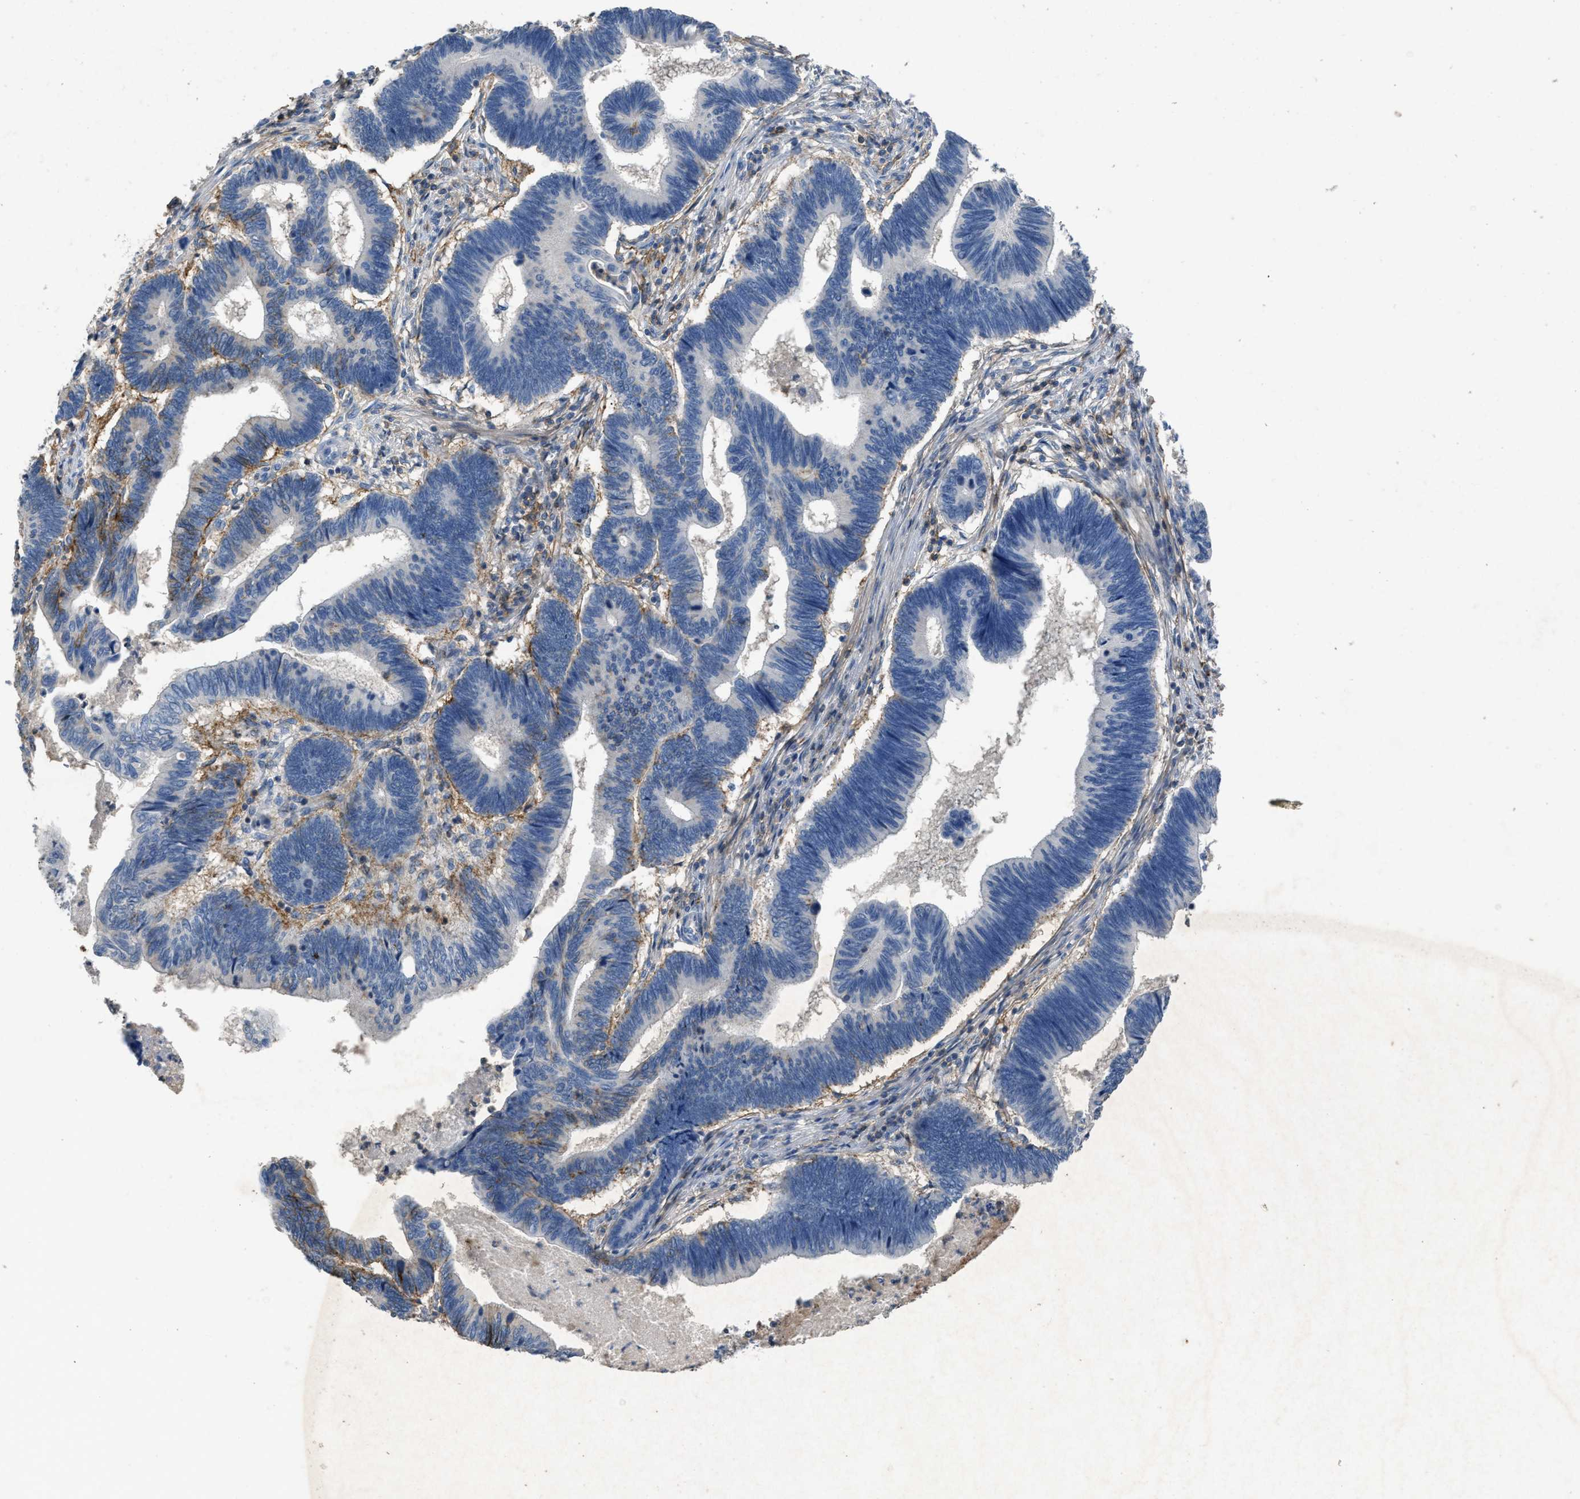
{"staining": {"intensity": "negative", "quantity": "none", "location": "none"}, "tissue": "pancreatic cancer", "cell_type": "Tumor cells", "image_type": "cancer", "snomed": [{"axis": "morphology", "description": "Adenocarcinoma, NOS"}, {"axis": "topography", "description": "Pancreas"}], "caption": "High magnification brightfield microscopy of pancreatic adenocarcinoma stained with DAB (3,3'-diaminobenzidine) (brown) and counterstained with hematoxylin (blue): tumor cells show no significant expression. (Brightfield microscopy of DAB (3,3'-diaminobenzidine) immunohistochemistry at high magnification).", "gene": "OR51E1", "patient": {"sex": "female", "age": 70}}